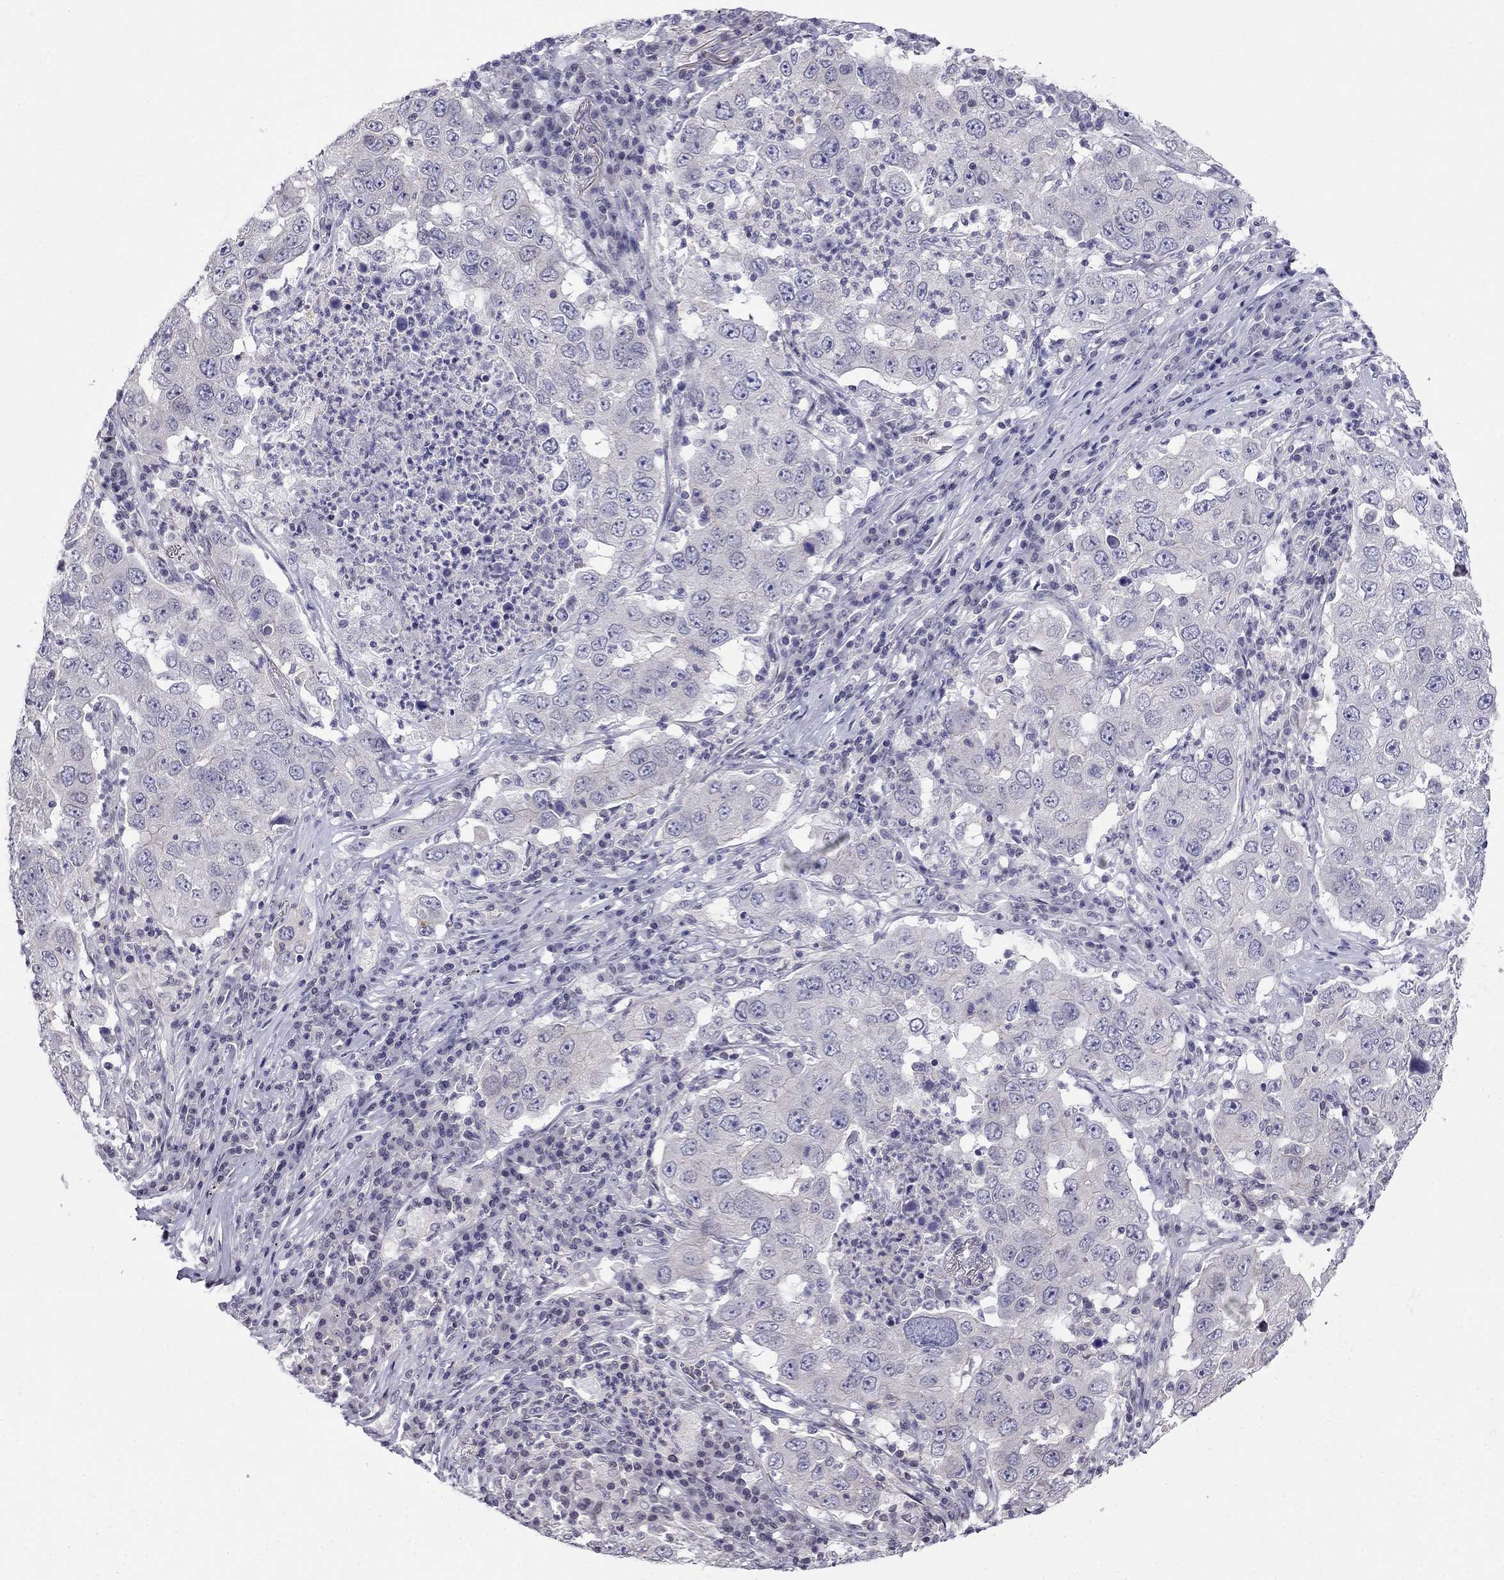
{"staining": {"intensity": "negative", "quantity": "none", "location": "none"}, "tissue": "lung cancer", "cell_type": "Tumor cells", "image_type": "cancer", "snomed": [{"axis": "morphology", "description": "Adenocarcinoma, NOS"}, {"axis": "topography", "description": "Lung"}], "caption": "Lung cancer (adenocarcinoma) stained for a protein using immunohistochemistry (IHC) exhibits no positivity tumor cells.", "gene": "PRR18", "patient": {"sex": "male", "age": 73}}